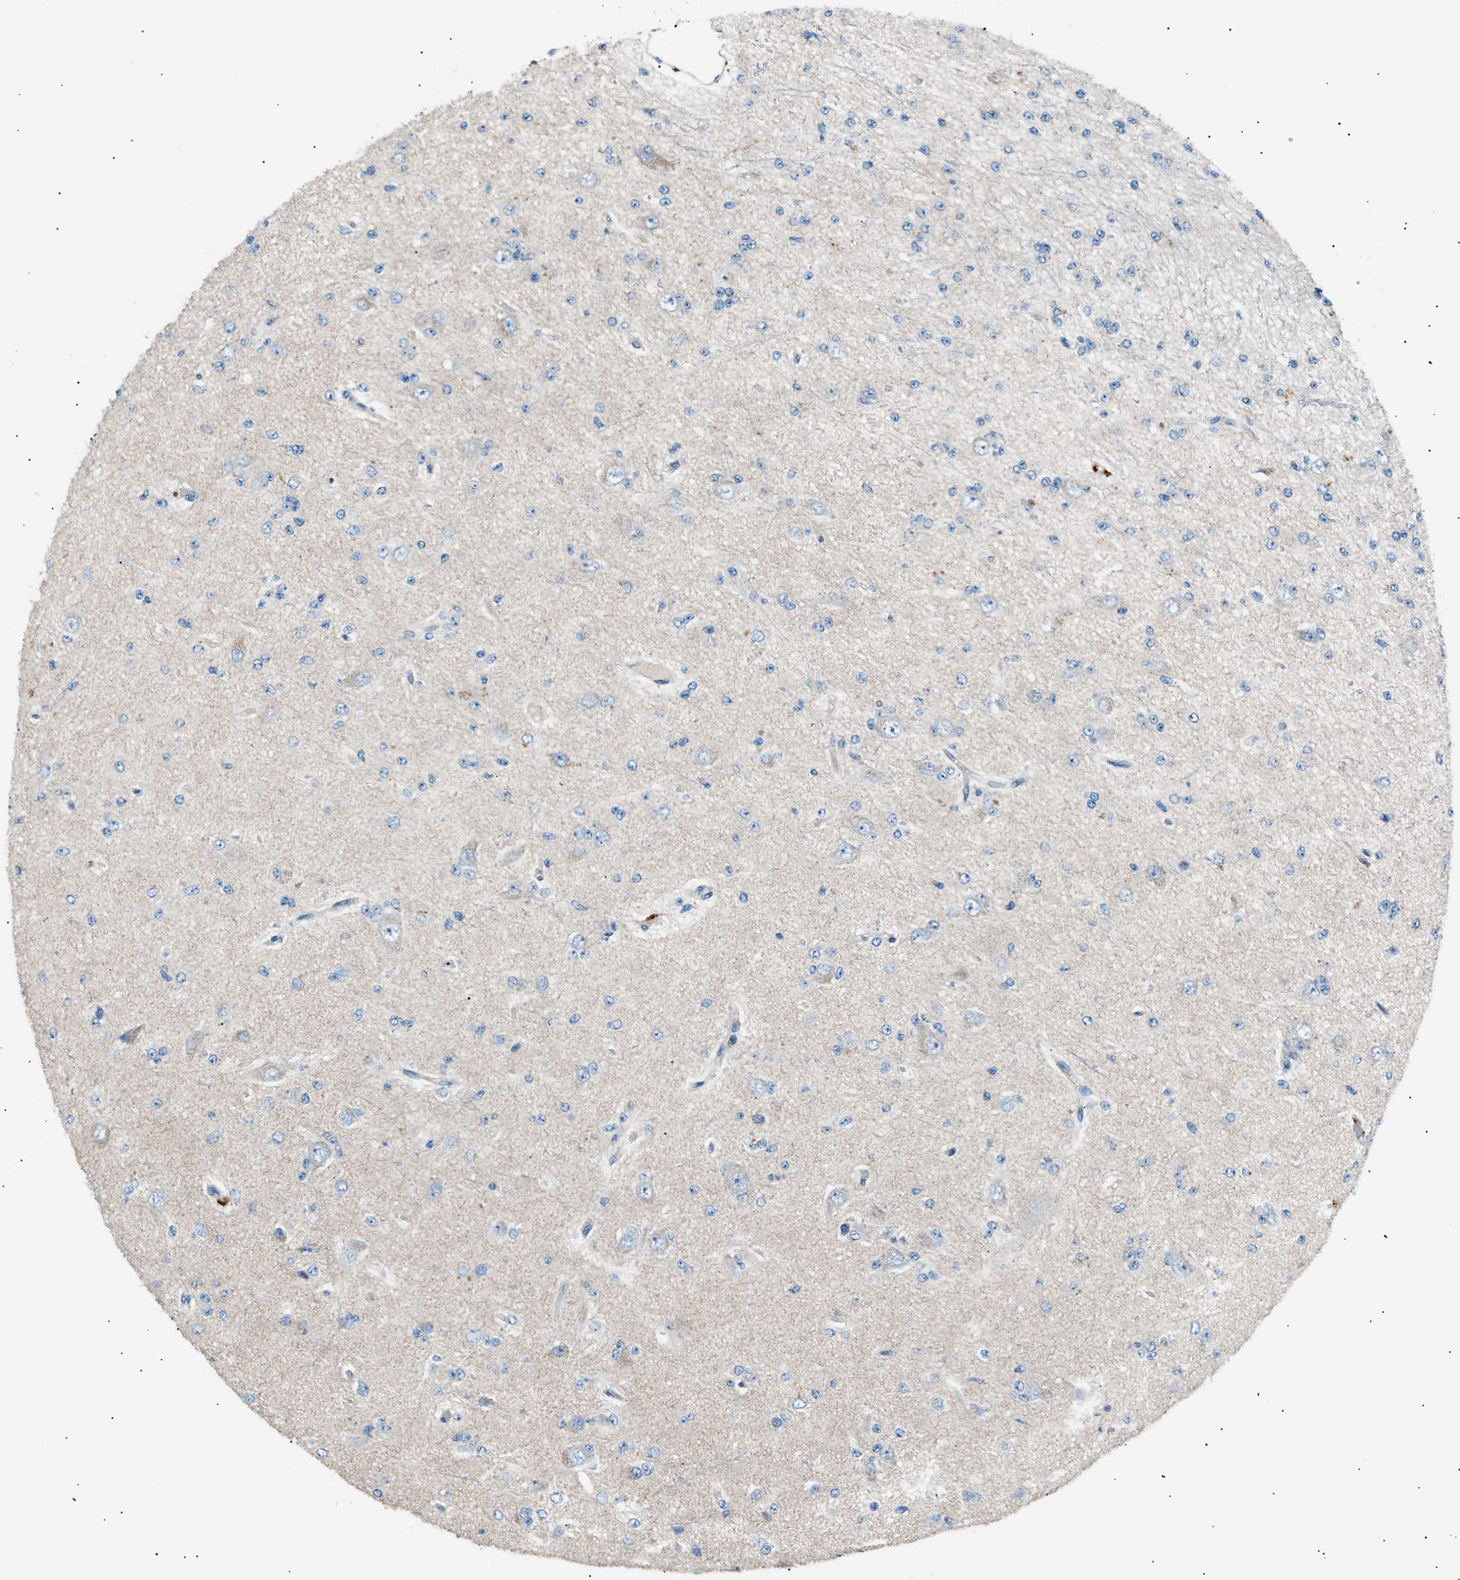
{"staining": {"intensity": "negative", "quantity": "none", "location": "none"}, "tissue": "glioma", "cell_type": "Tumor cells", "image_type": "cancer", "snomed": [{"axis": "morphology", "description": "Glioma, malignant, Low grade"}, {"axis": "topography", "description": "Brain"}], "caption": "The IHC photomicrograph has no significant positivity in tumor cells of glioma tissue.", "gene": "LRRC37B", "patient": {"sex": "male", "age": 38}}